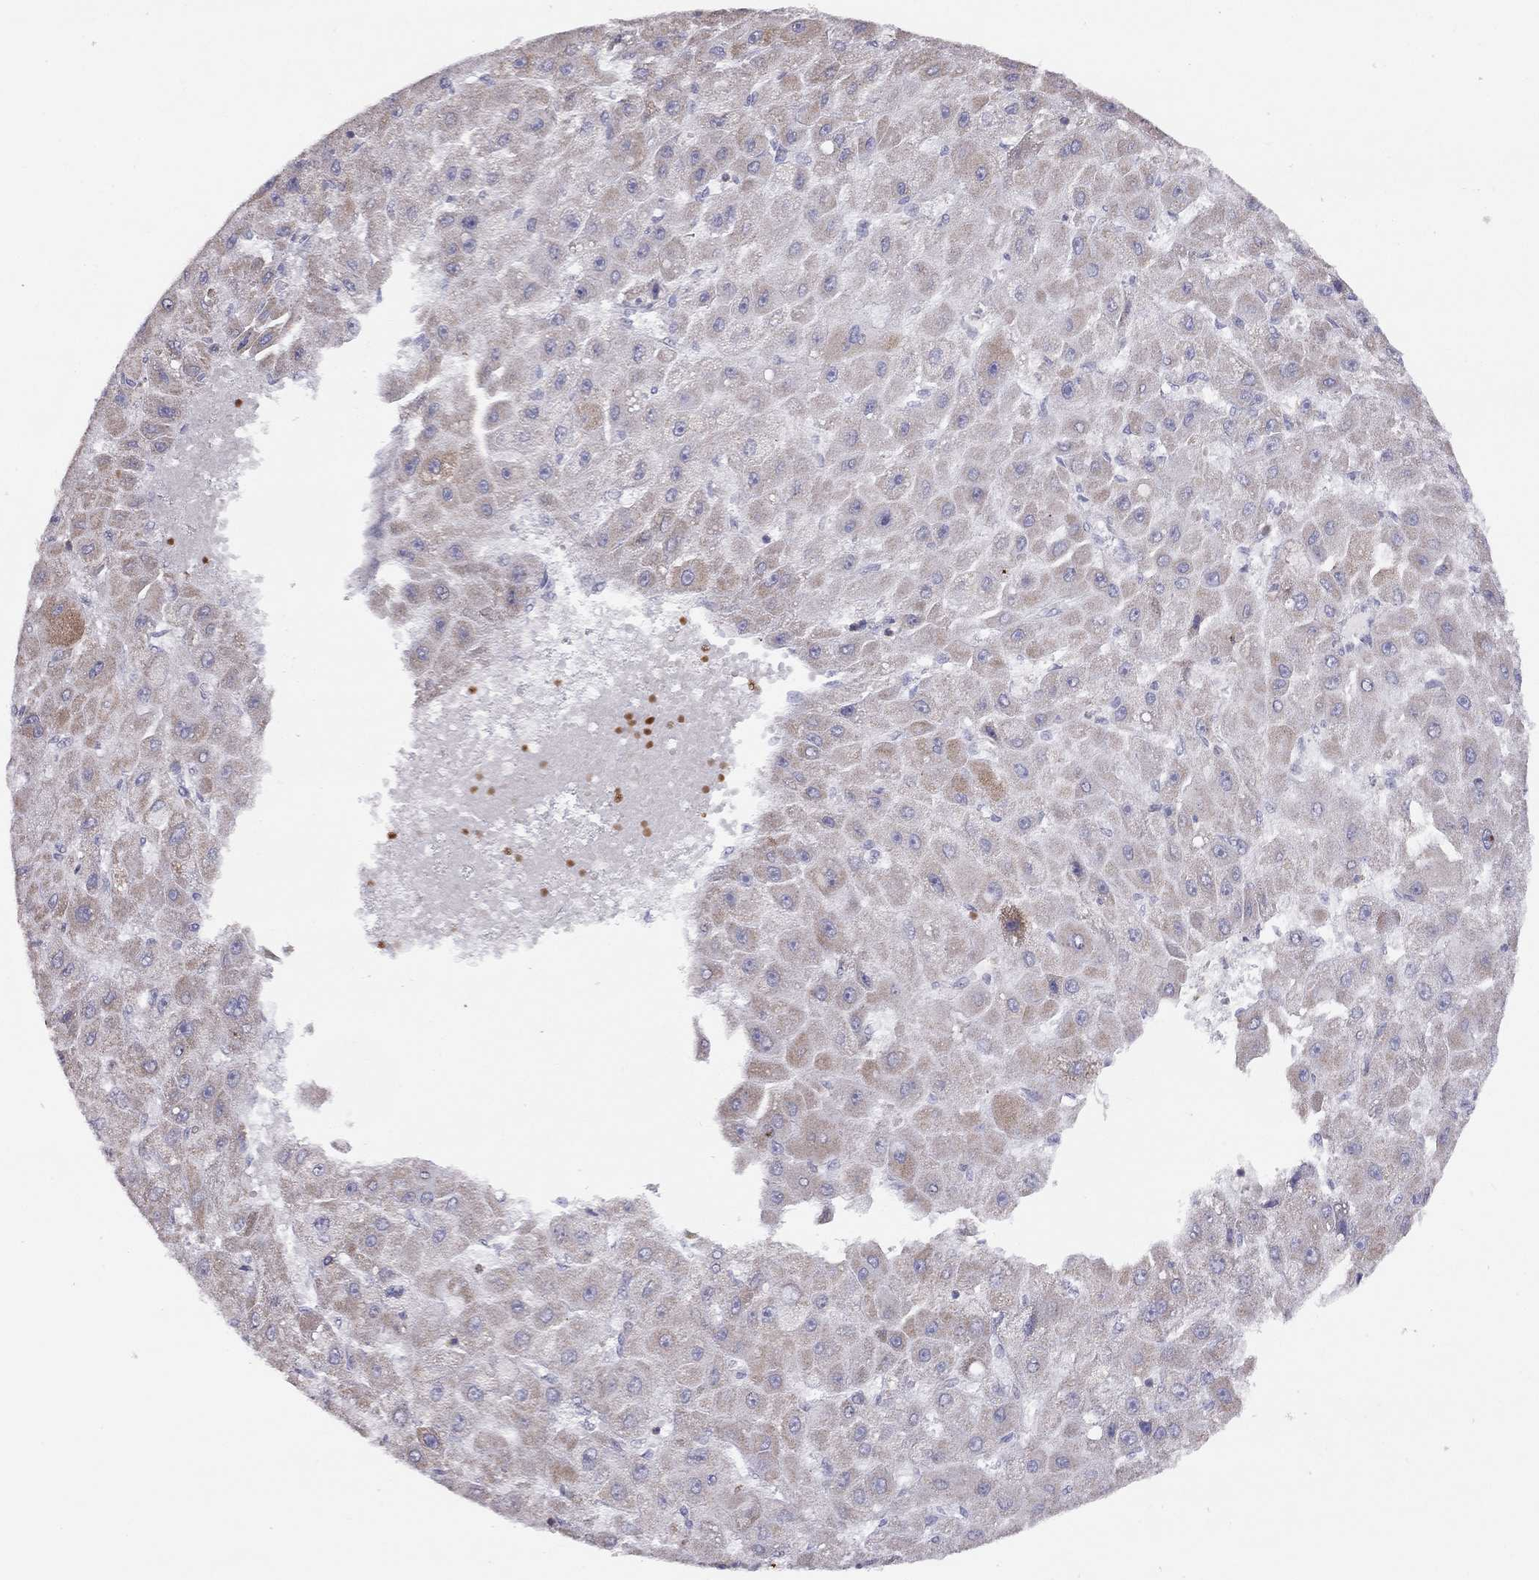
{"staining": {"intensity": "weak", "quantity": "<25%", "location": "cytoplasmic/membranous"}, "tissue": "liver cancer", "cell_type": "Tumor cells", "image_type": "cancer", "snomed": [{"axis": "morphology", "description": "Carcinoma, Hepatocellular, NOS"}, {"axis": "topography", "description": "Liver"}], "caption": "This is a photomicrograph of immunohistochemistry staining of liver cancer, which shows no staining in tumor cells.", "gene": "CITED1", "patient": {"sex": "female", "age": 25}}